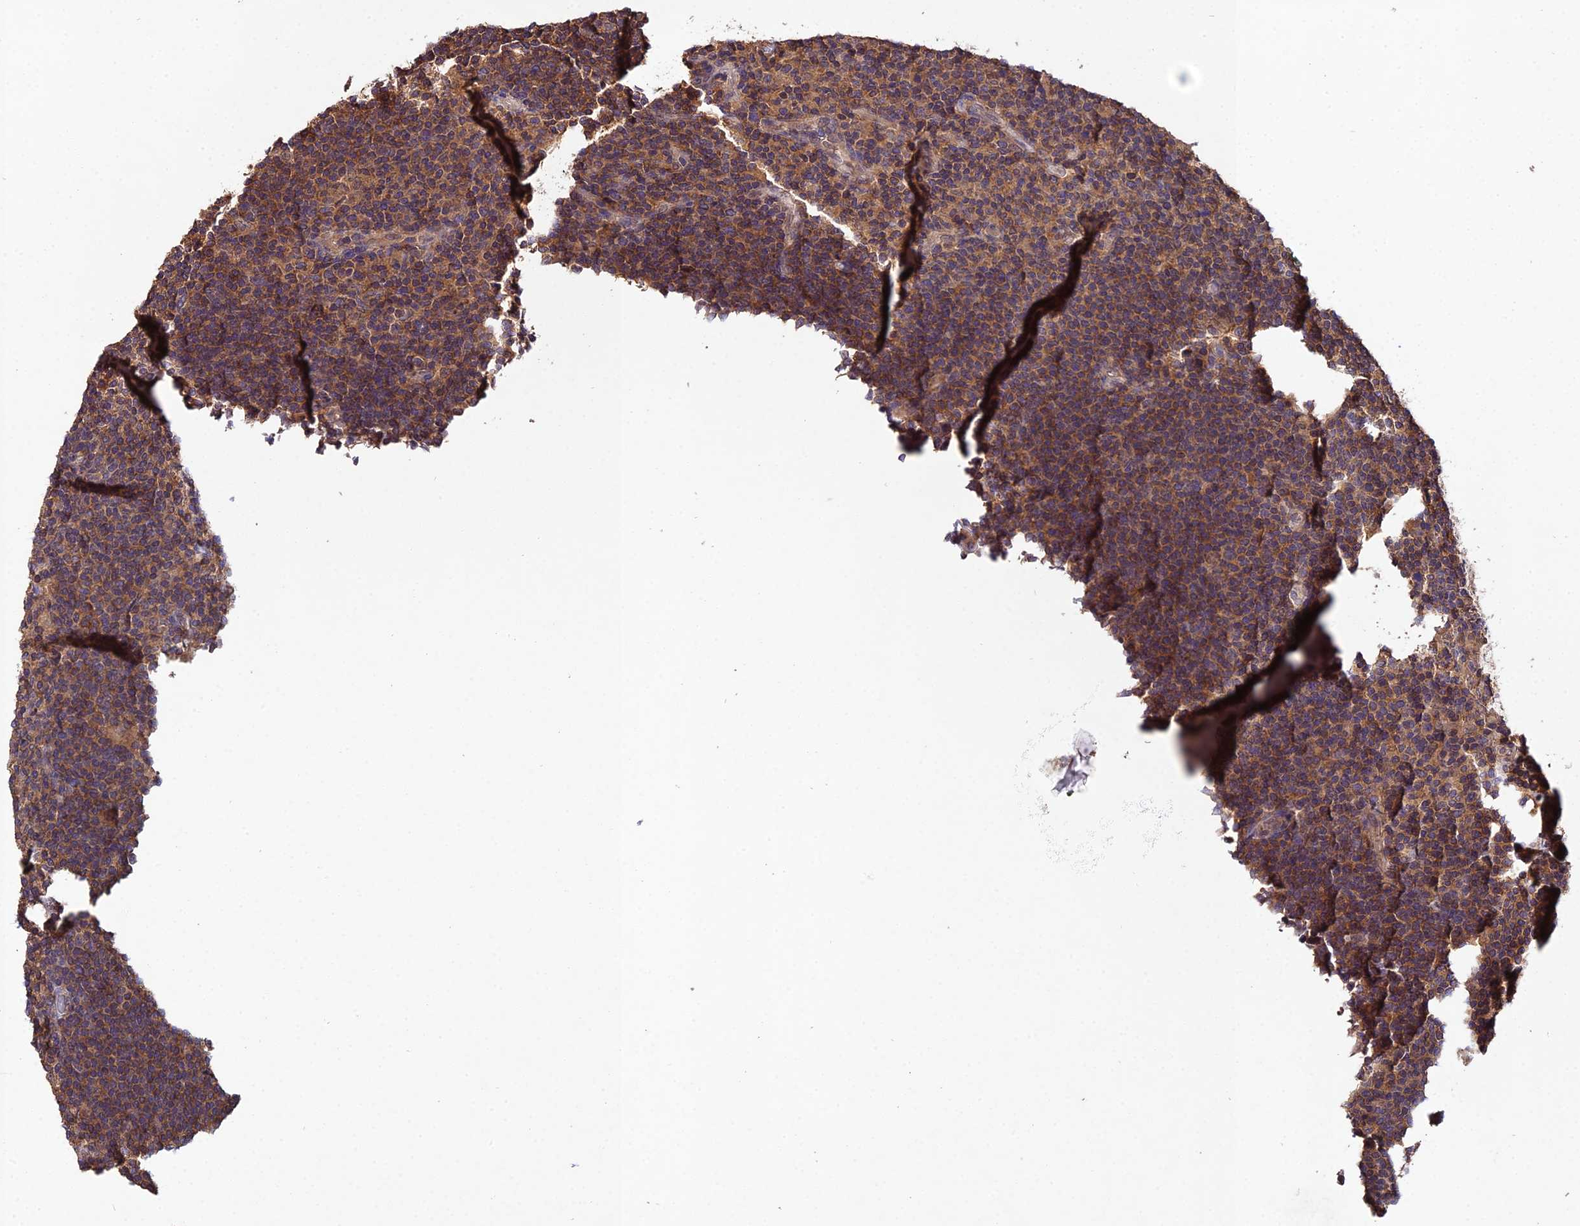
{"staining": {"intensity": "moderate", "quantity": ">75%", "location": "cytoplasmic/membranous"}, "tissue": "lymphoma", "cell_type": "Tumor cells", "image_type": "cancer", "snomed": [{"axis": "morphology", "description": "Hodgkin's disease, NOS"}, {"axis": "topography", "description": "Lymph node"}], "caption": "Tumor cells show moderate cytoplasmic/membranous staining in approximately >75% of cells in lymphoma.", "gene": "TMEM258", "patient": {"sex": "female", "age": 57}}